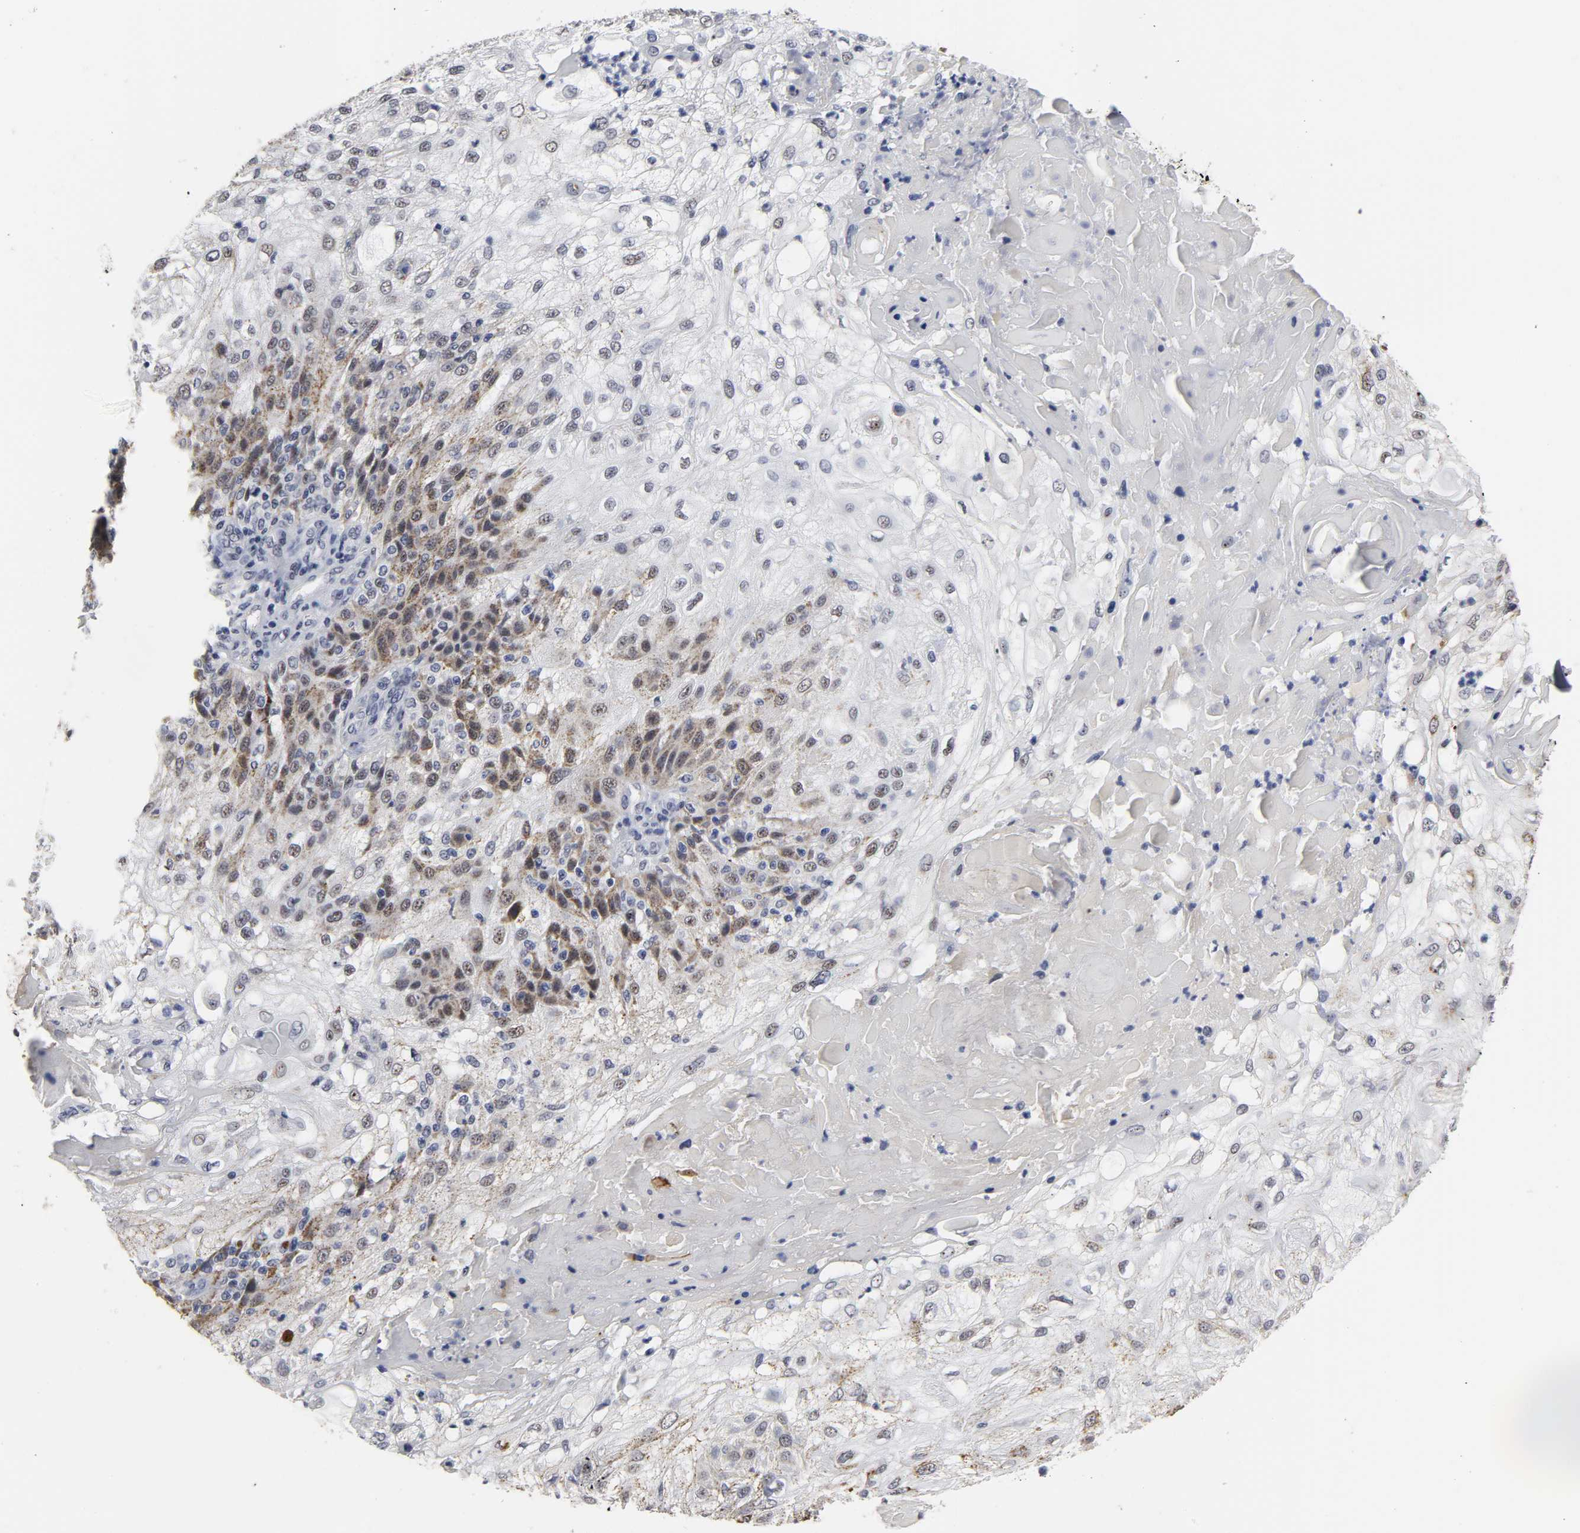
{"staining": {"intensity": "strong", "quantity": "25%-75%", "location": "cytoplasmic/membranous"}, "tissue": "skin cancer", "cell_type": "Tumor cells", "image_type": "cancer", "snomed": [{"axis": "morphology", "description": "Normal tissue, NOS"}, {"axis": "morphology", "description": "Squamous cell carcinoma, NOS"}, {"axis": "topography", "description": "Skin"}], "caption": "High-power microscopy captured an immunohistochemistry (IHC) micrograph of skin cancer, revealing strong cytoplasmic/membranous expression in approximately 25%-75% of tumor cells. The protein of interest is shown in brown color, while the nuclei are stained blue.", "gene": "GRHL2", "patient": {"sex": "female", "age": 83}}